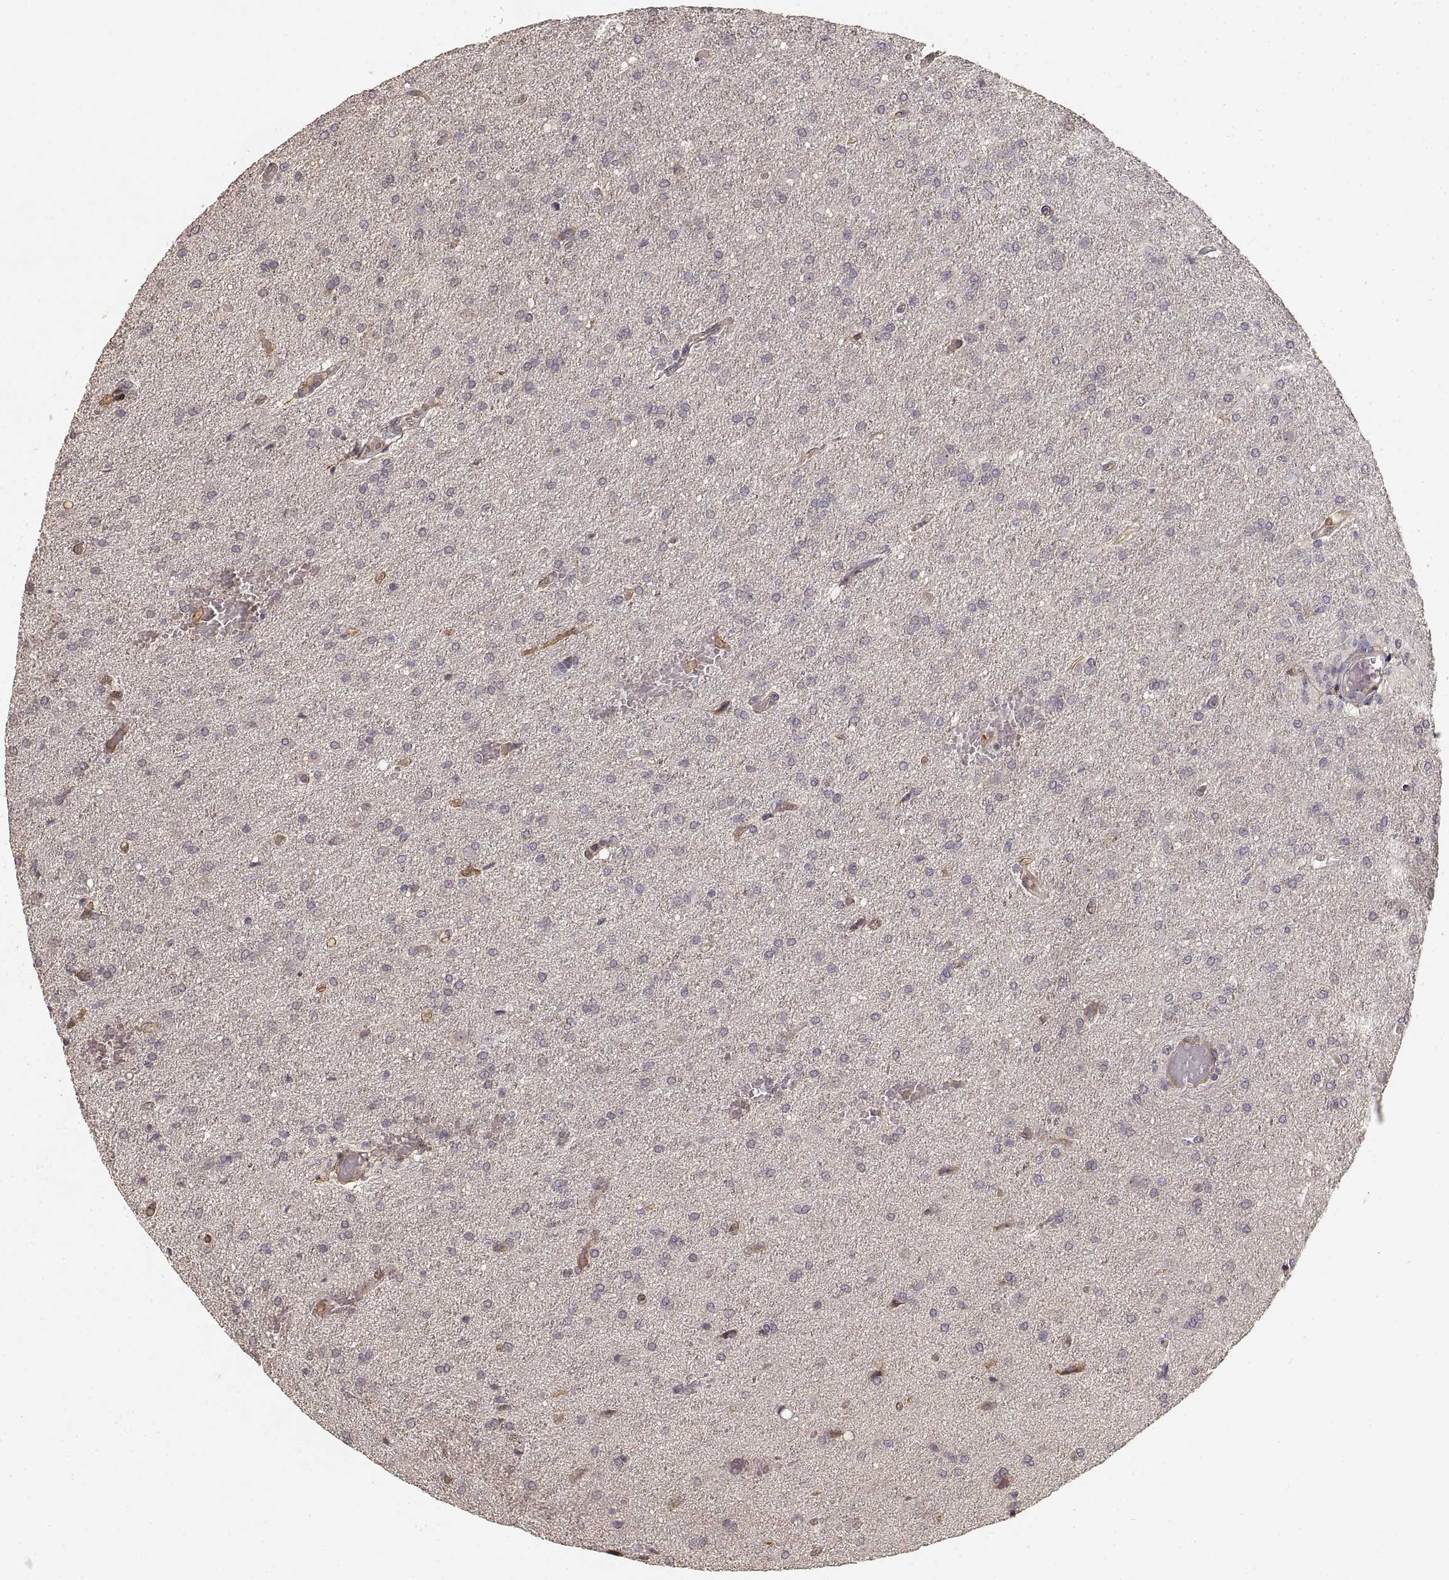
{"staining": {"intensity": "negative", "quantity": "none", "location": "none"}, "tissue": "glioma", "cell_type": "Tumor cells", "image_type": "cancer", "snomed": [{"axis": "morphology", "description": "Glioma, malignant, High grade"}, {"axis": "topography", "description": "Brain"}], "caption": "Photomicrograph shows no significant protein positivity in tumor cells of malignant high-grade glioma. (Immunohistochemistry (ihc), brightfield microscopy, high magnification).", "gene": "LAMA4", "patient": {"sex": "male", "age": 68}}